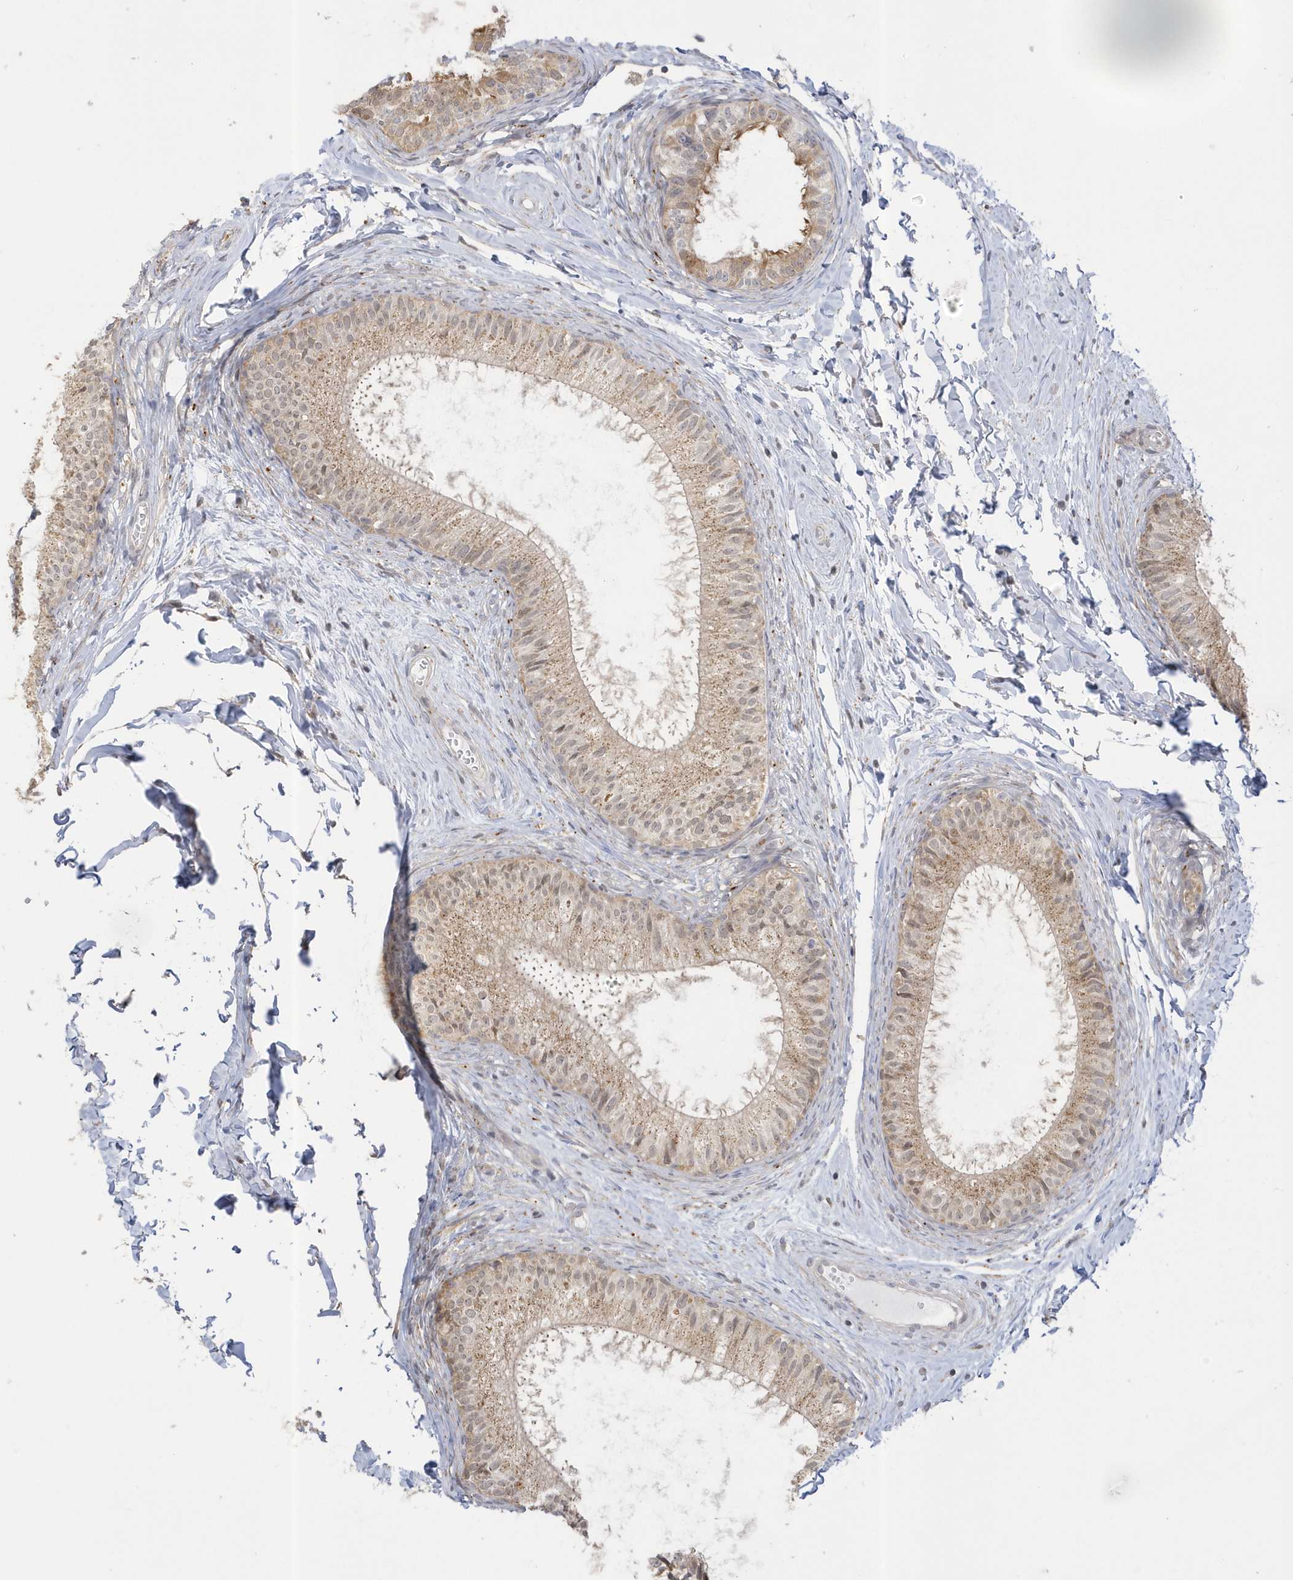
{"staining": {"intensity": "moderate", "quantity": "25%-75%", "location": "cytoplasmic/membranous"}, "tissue": "epididymis", "cell_type": "Glandular cells", "image_type": "normal", "snomed": [{"axis": "morphology", "description": "Normal tissue, NOS"}, {"axis": "topography", "description": "Epididymis"}], "caption": "Glandular cells display medium levels of moderate cytoplasmic/membranous positivity in approximately 25%-75% of cells in normal human epididymis.", "gene": "NAF1", "patient": {"sex": "male", "age": 34}}